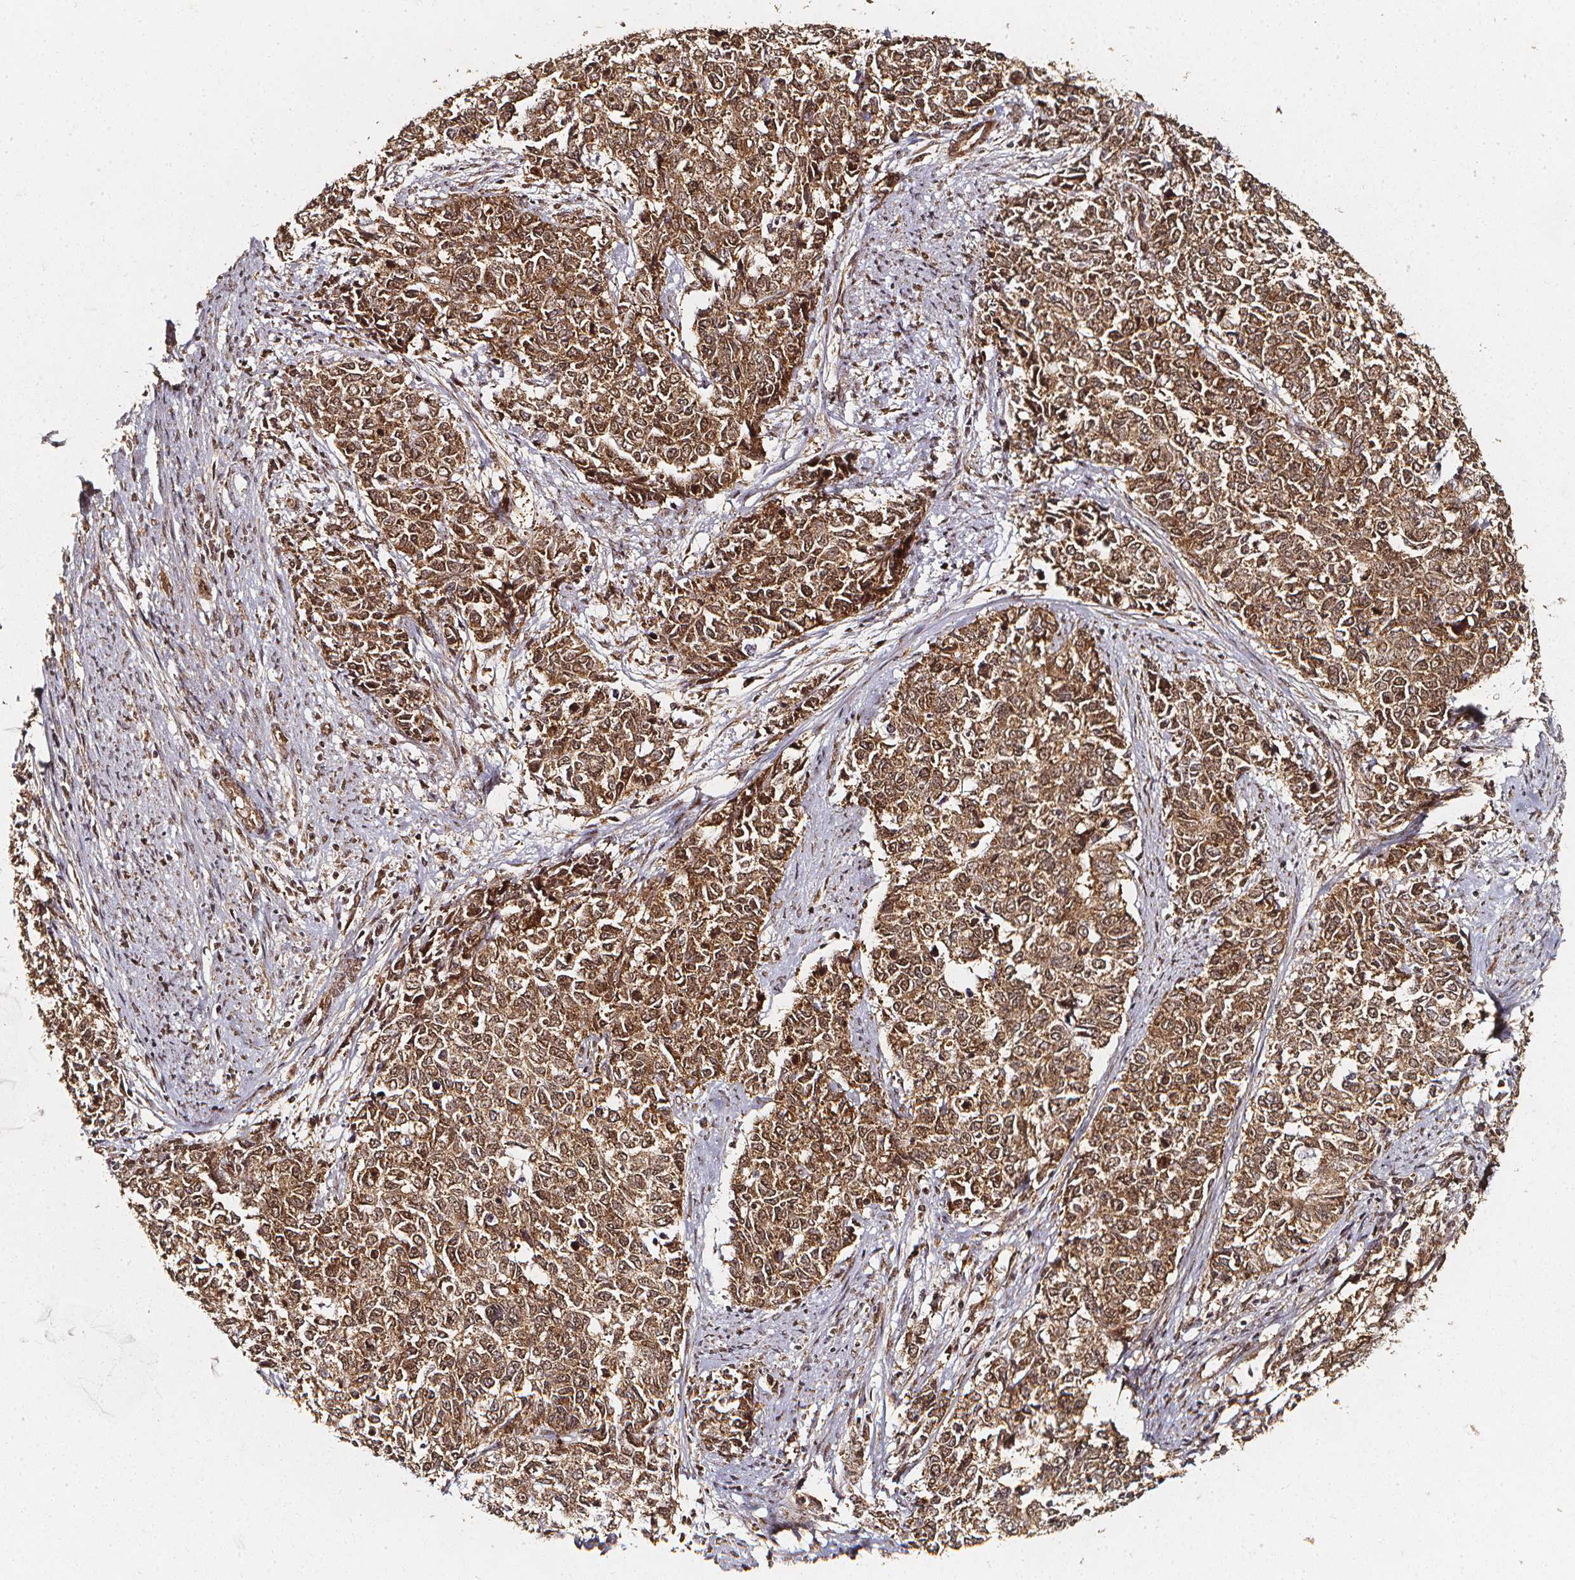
{"staining": {"intensity": "moderate", "quantity": ">75%", "location": "cytoplasmic/membranous,nuclear"}, "tissue": "cervical cancer", "cell_type": "Tumor cells", "image_type": "cancer", "snomed": [{"axis": "morphology", "description": "Adenocarcinoma, NOS"}, {"axis": "topography", "description": "Cervix"}], "caption": "Protein expression analysis of cervical cancer (adenocarcinoma) shows moderate cytoplasmic/membranous and nuclear positivity in approximately >75% of tumor cells.", "gene": "SMN1", "patient": {"sex": "female", "age": 63}}